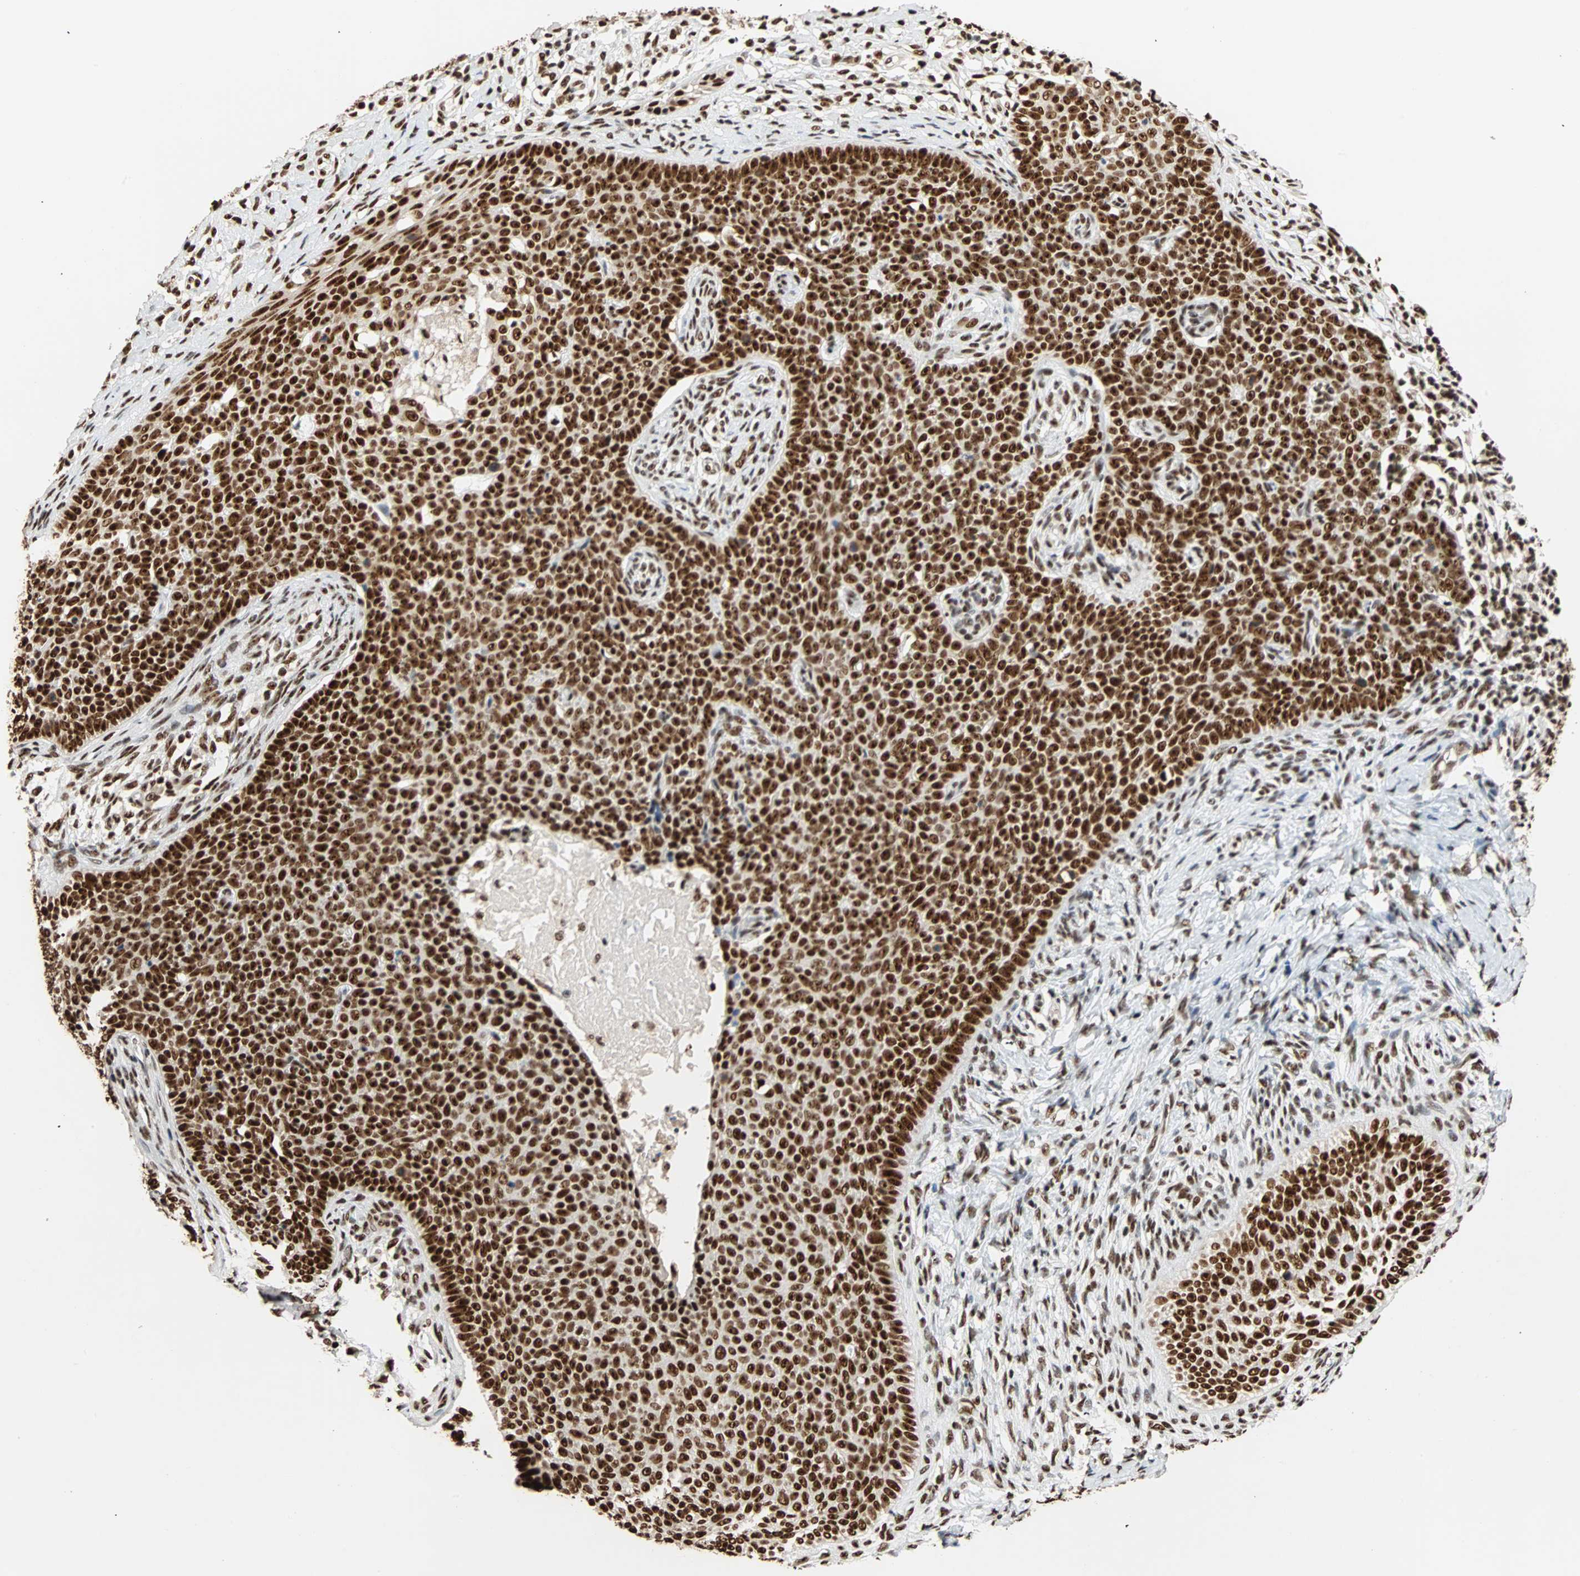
{"staining": {"intensity": "strong", "quantity": ">75%", "location": "nuclear"}, "tissue": "skin cancer", "cell_type": "Tumor cells", "image_type": "cancer", "snomed": [{"axis": "morphology", "description": "Normal tissue, NOS"}, {"axis": "morphology", "description": "Basal cell carcinoma"}, {"axis": "topography", "description": "Skin"}], "caption": "Immunohistochemistry image of skin basal cell carcinoma stained for a protein (brown), which exhibits high levels of strong nuclear positivity in about >75% of tumor cells.", "gene": "ILF2", "patient": {"sex": "male", "age": 87}}